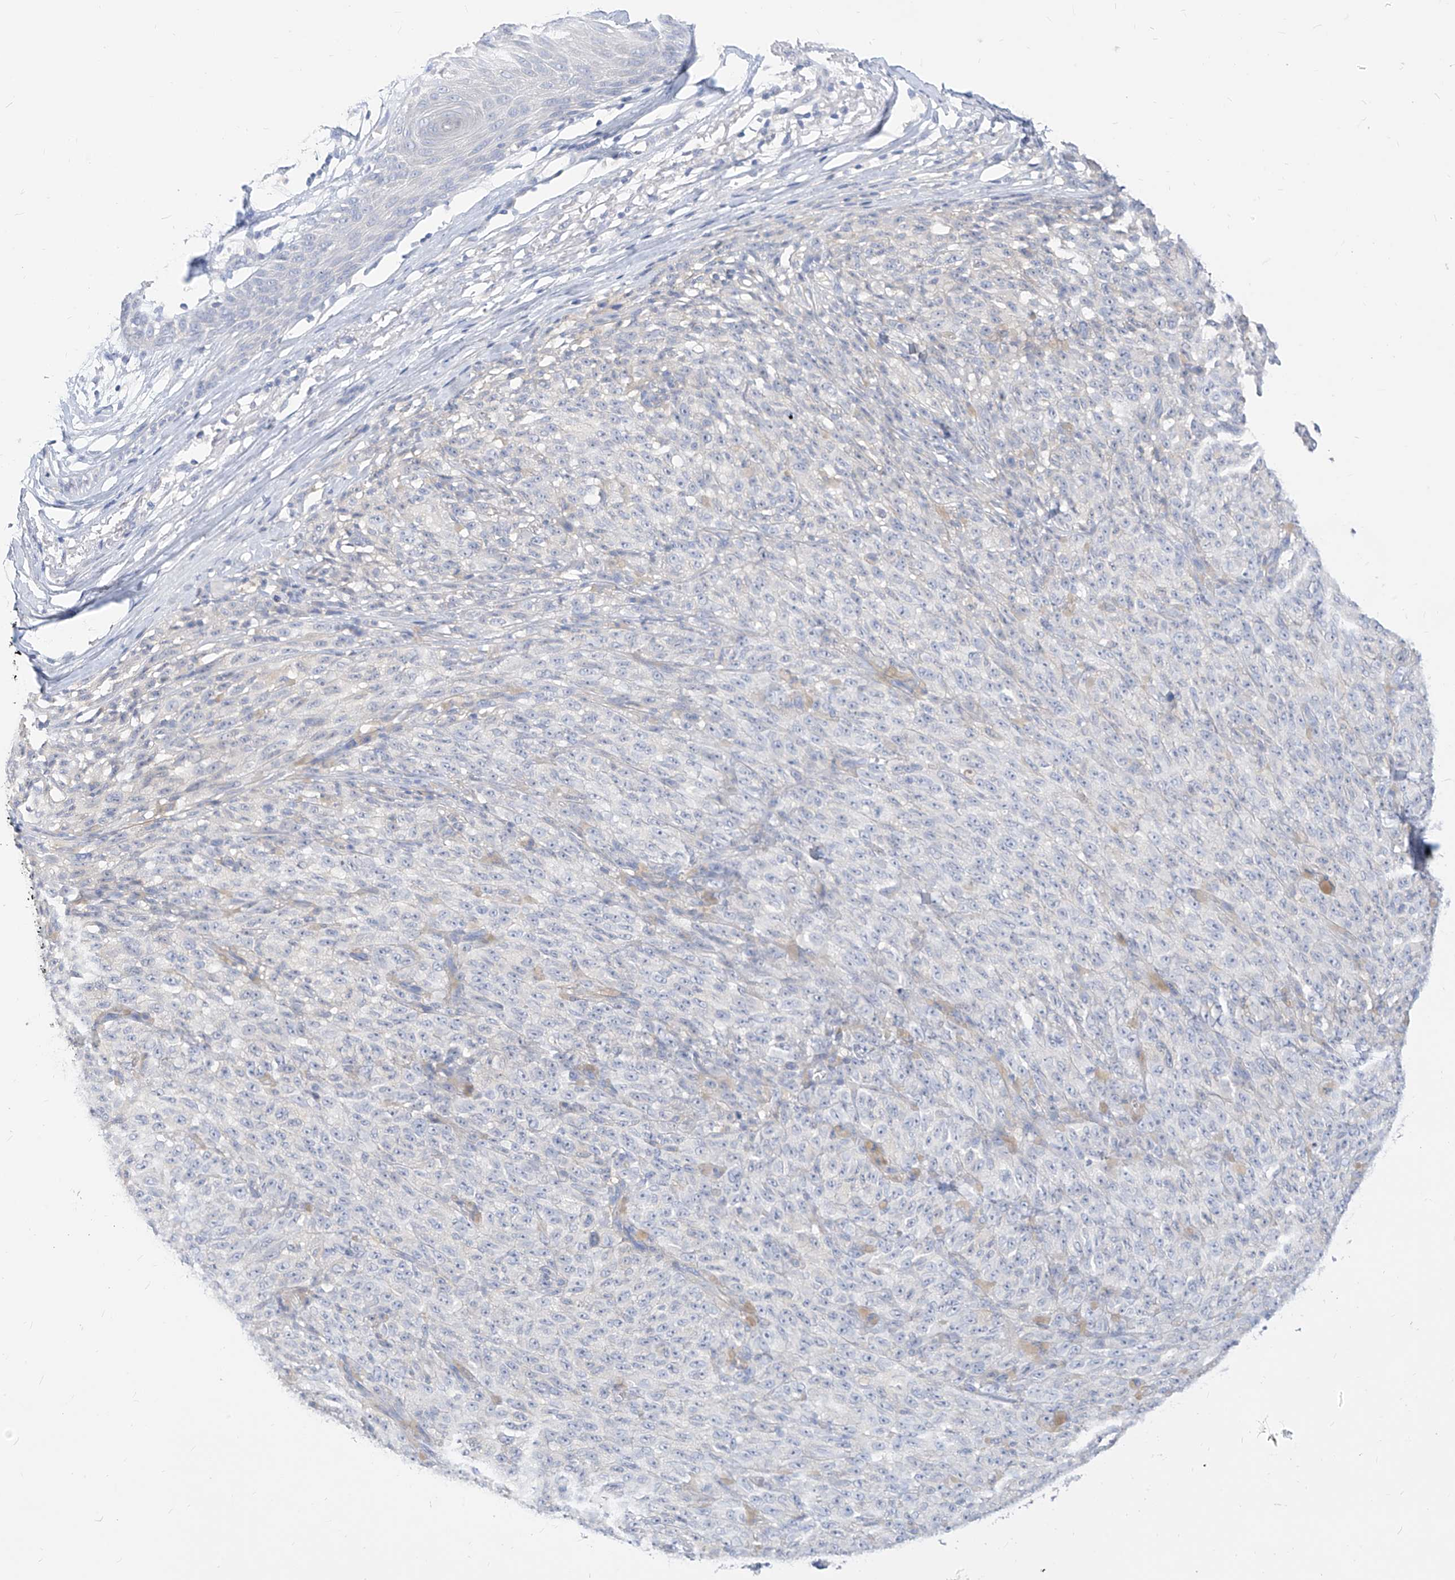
{"staining": {"intensity": "negative", "quantity": "none", "location": "none"}, "tissue": "melanoma", "cell_type": "Tumor cells", "image_type": "cancer", "snomed": [{"axis": "morphology", "description": "Malignant melanoma, NOS"}, {"axis": "topography", "description": "Skin"}], "caption": "Immunohistochemistry histopathology image of human melanoma stained for a protein (brown), which shows no positivity in tumor cells. (Brightfield microscopy of DAB IHC at high magnification).", "gene": "ZZEF1", "patient": {"sex": "female", "age": 82}}